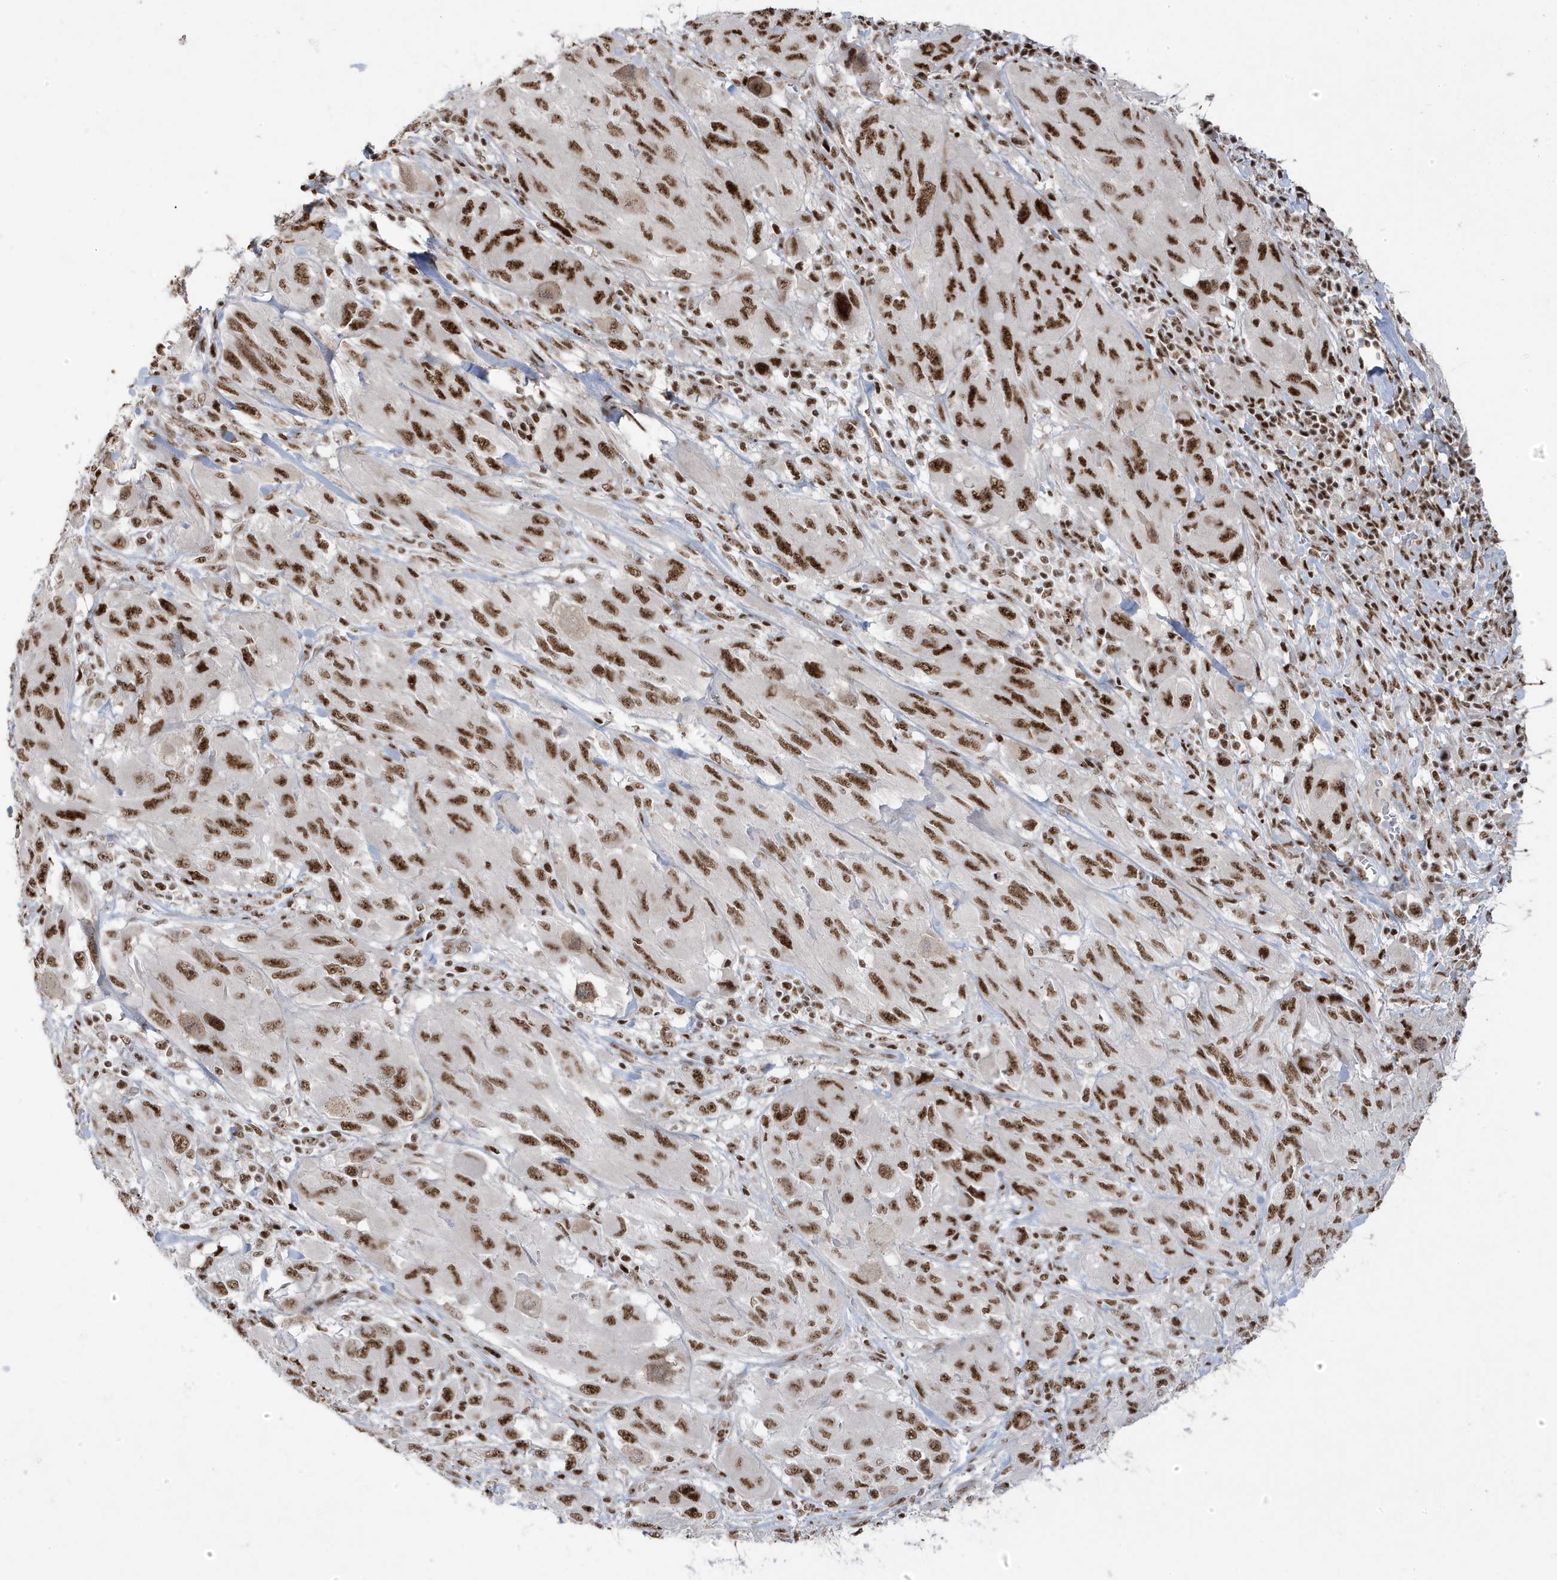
{"staining": {"intensity": "strong", "quantity": ">75%", "location": "nuclear"}, "tissue": "melanoma", "cell_type": "Tumor cells", "image_type": "cancer", "snomed": [{"axis": "morphology", "description": "Malignant melanoma, NOS"}, {"axis": "topography", "description": "Skin"}], "caption": "Melanoma tissue shows strong nuclear staining in approximately >75% of tumor cells", "gene": "MTREX", "patient": {"sex": "female", "age": 91}}